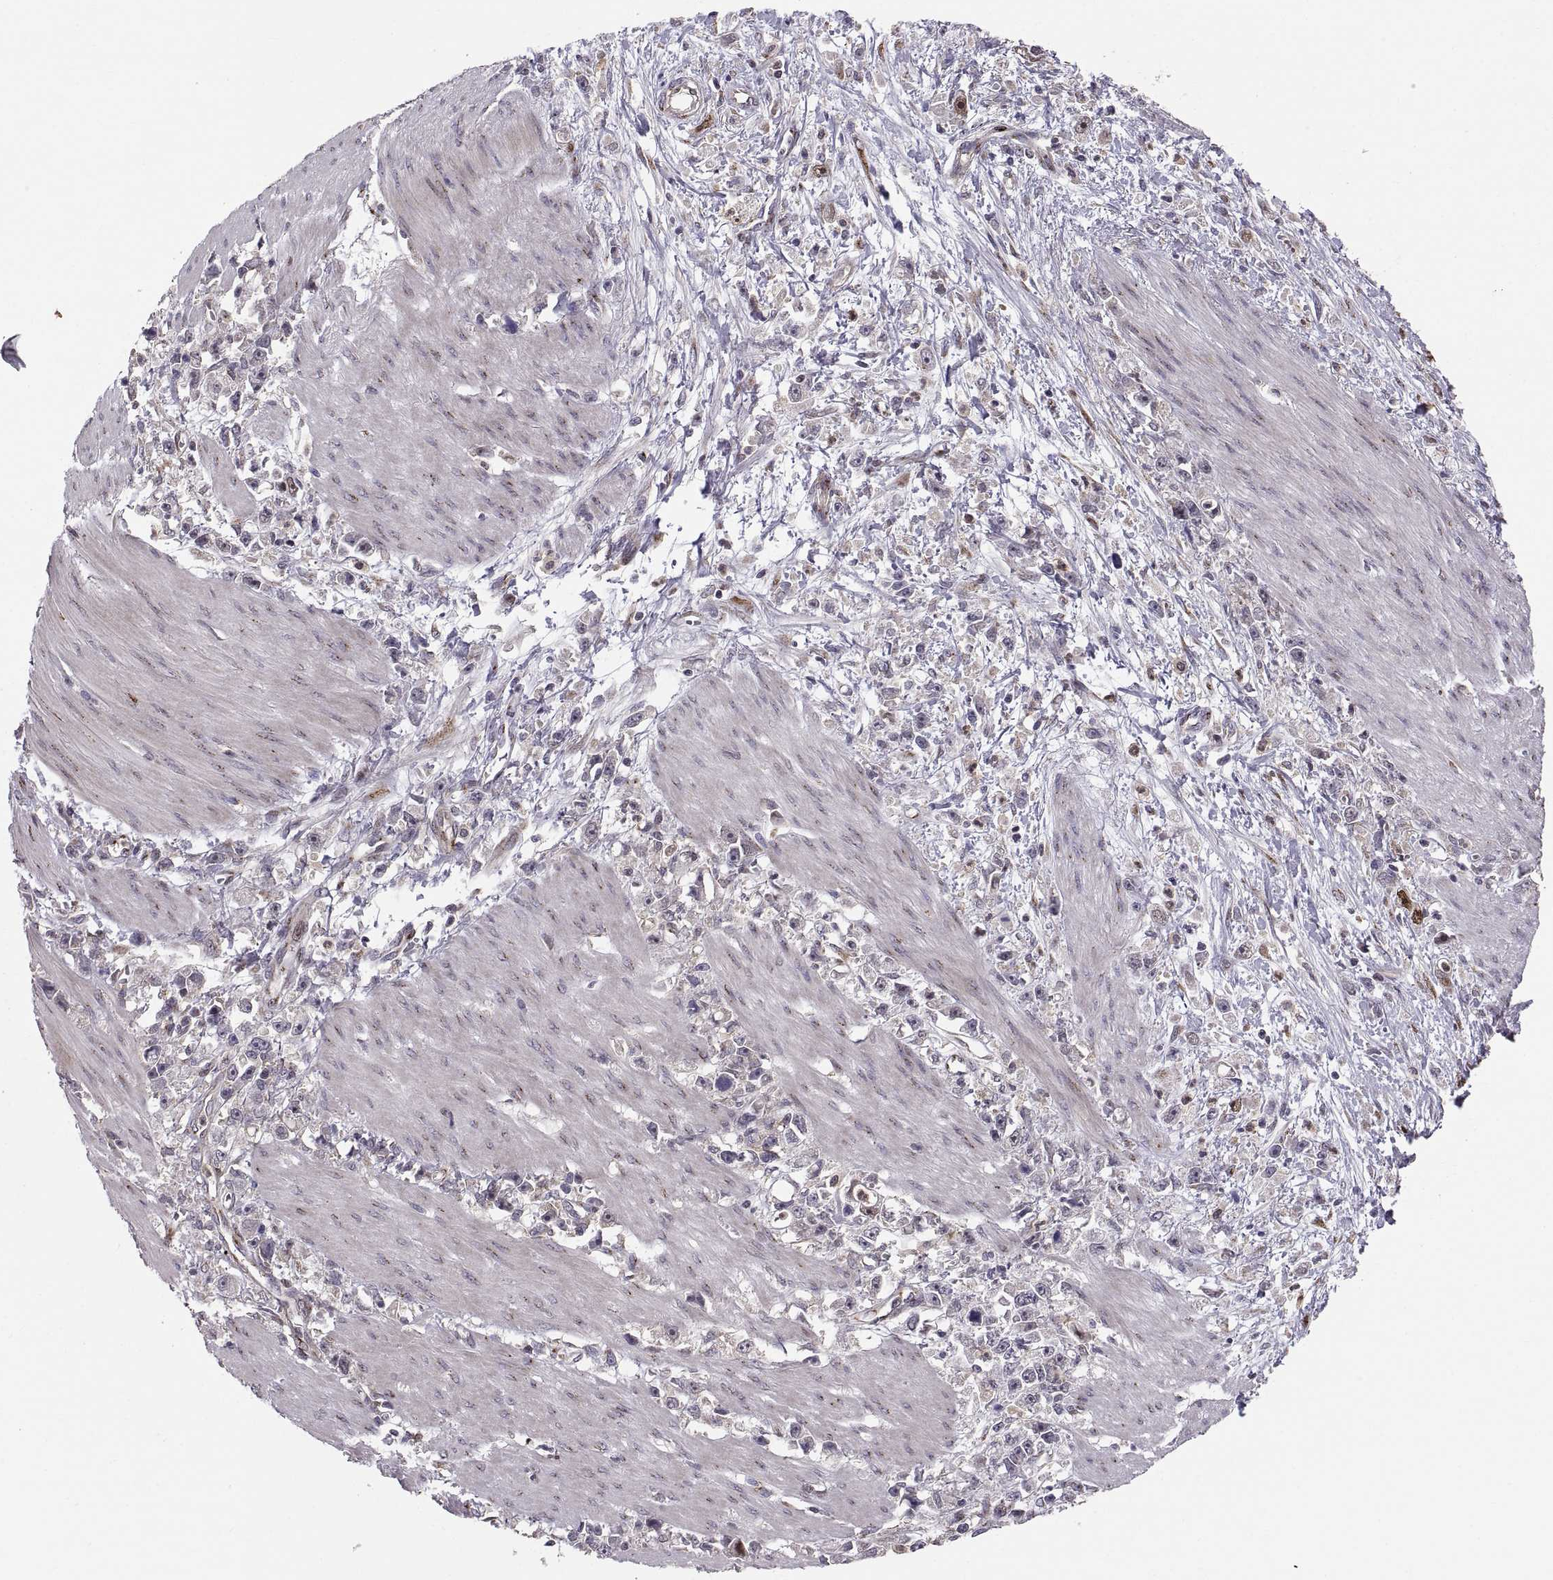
{"staining": {"intensity": "negative", "quantity": "none", "location": "none"}, "tissue": "stomach cancer", "cell_type": "Tumor cells", "image_type": "cancer", "snomed": [{"axis": "morphology", "description": "Adenocarcinoma, NOS"}, {"axis": "topography", "description": "Stomach"}], "caption": "Immunohistochemistry (IHC) histopathology image of neoplastic tissue: adenocarcinoma (stomach) stained with DAB (3,3'-diaminobenzidine) reveals no significant protein positivity in tumor cells.", "gene": "TESC", "patient": {"sex": "female", "age": 59}}